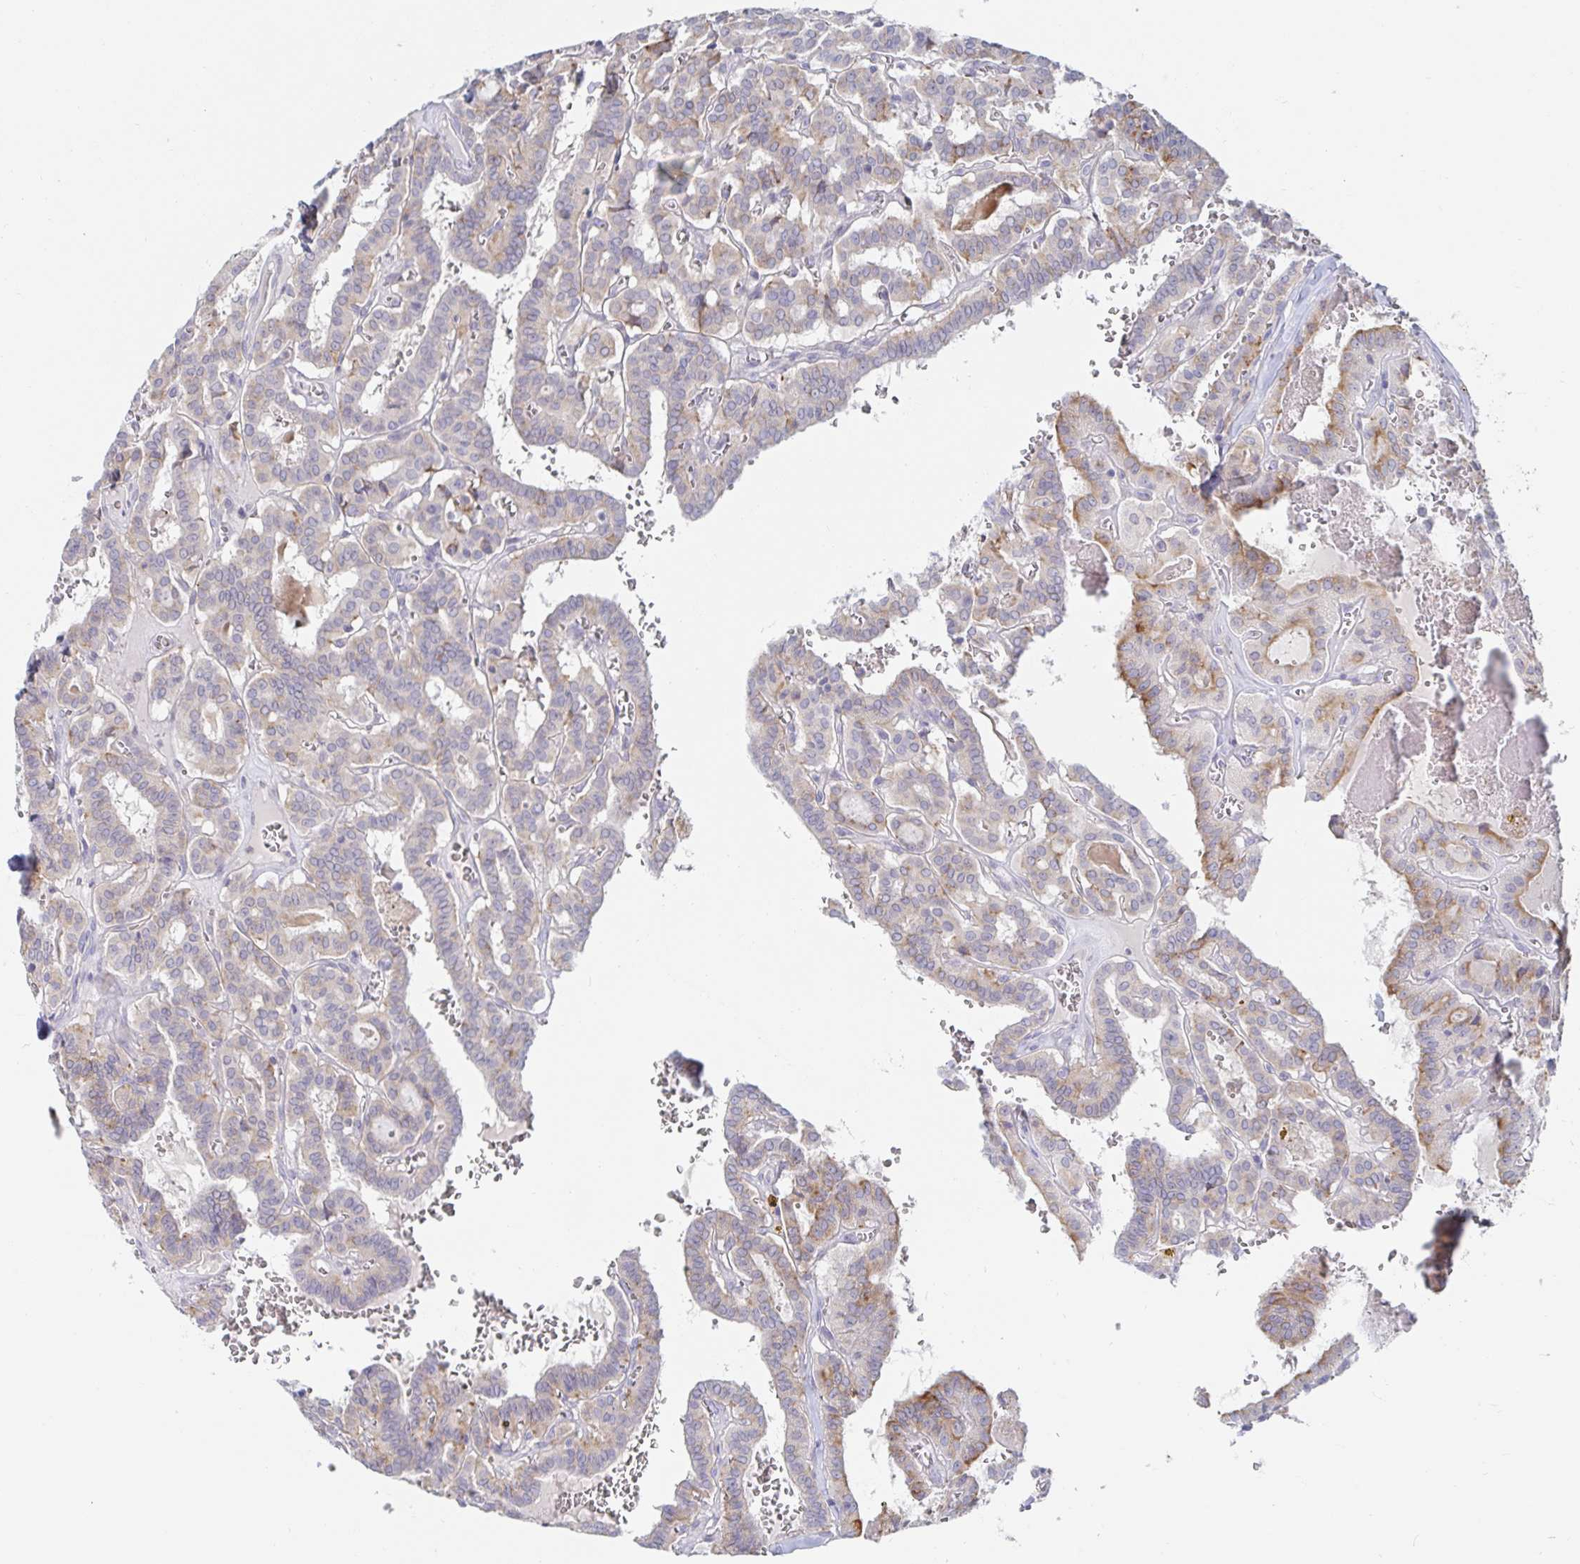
{"staining": {"intensity": "weak", "quantity": "<25%", "location": "cytoplasmic/membranous"}, "tissue": "thyroid cancer", "cell_type": "Tumor cells", "image_type": "cancer", "snomed": [{"axis": "morphology", "description": "Papillary adenocarcinoma, NOS"}, {"axis": "topography", "description": "Thyroid gland"}], "caption": "High power microscopy photomicrograph of an IHC micrograph of papillary adenocarcinoma (thyroid), revealing no significant staining in tumor cells.", "gene": "SPPL3", "patient": {"sex": "female", "age": 21}}